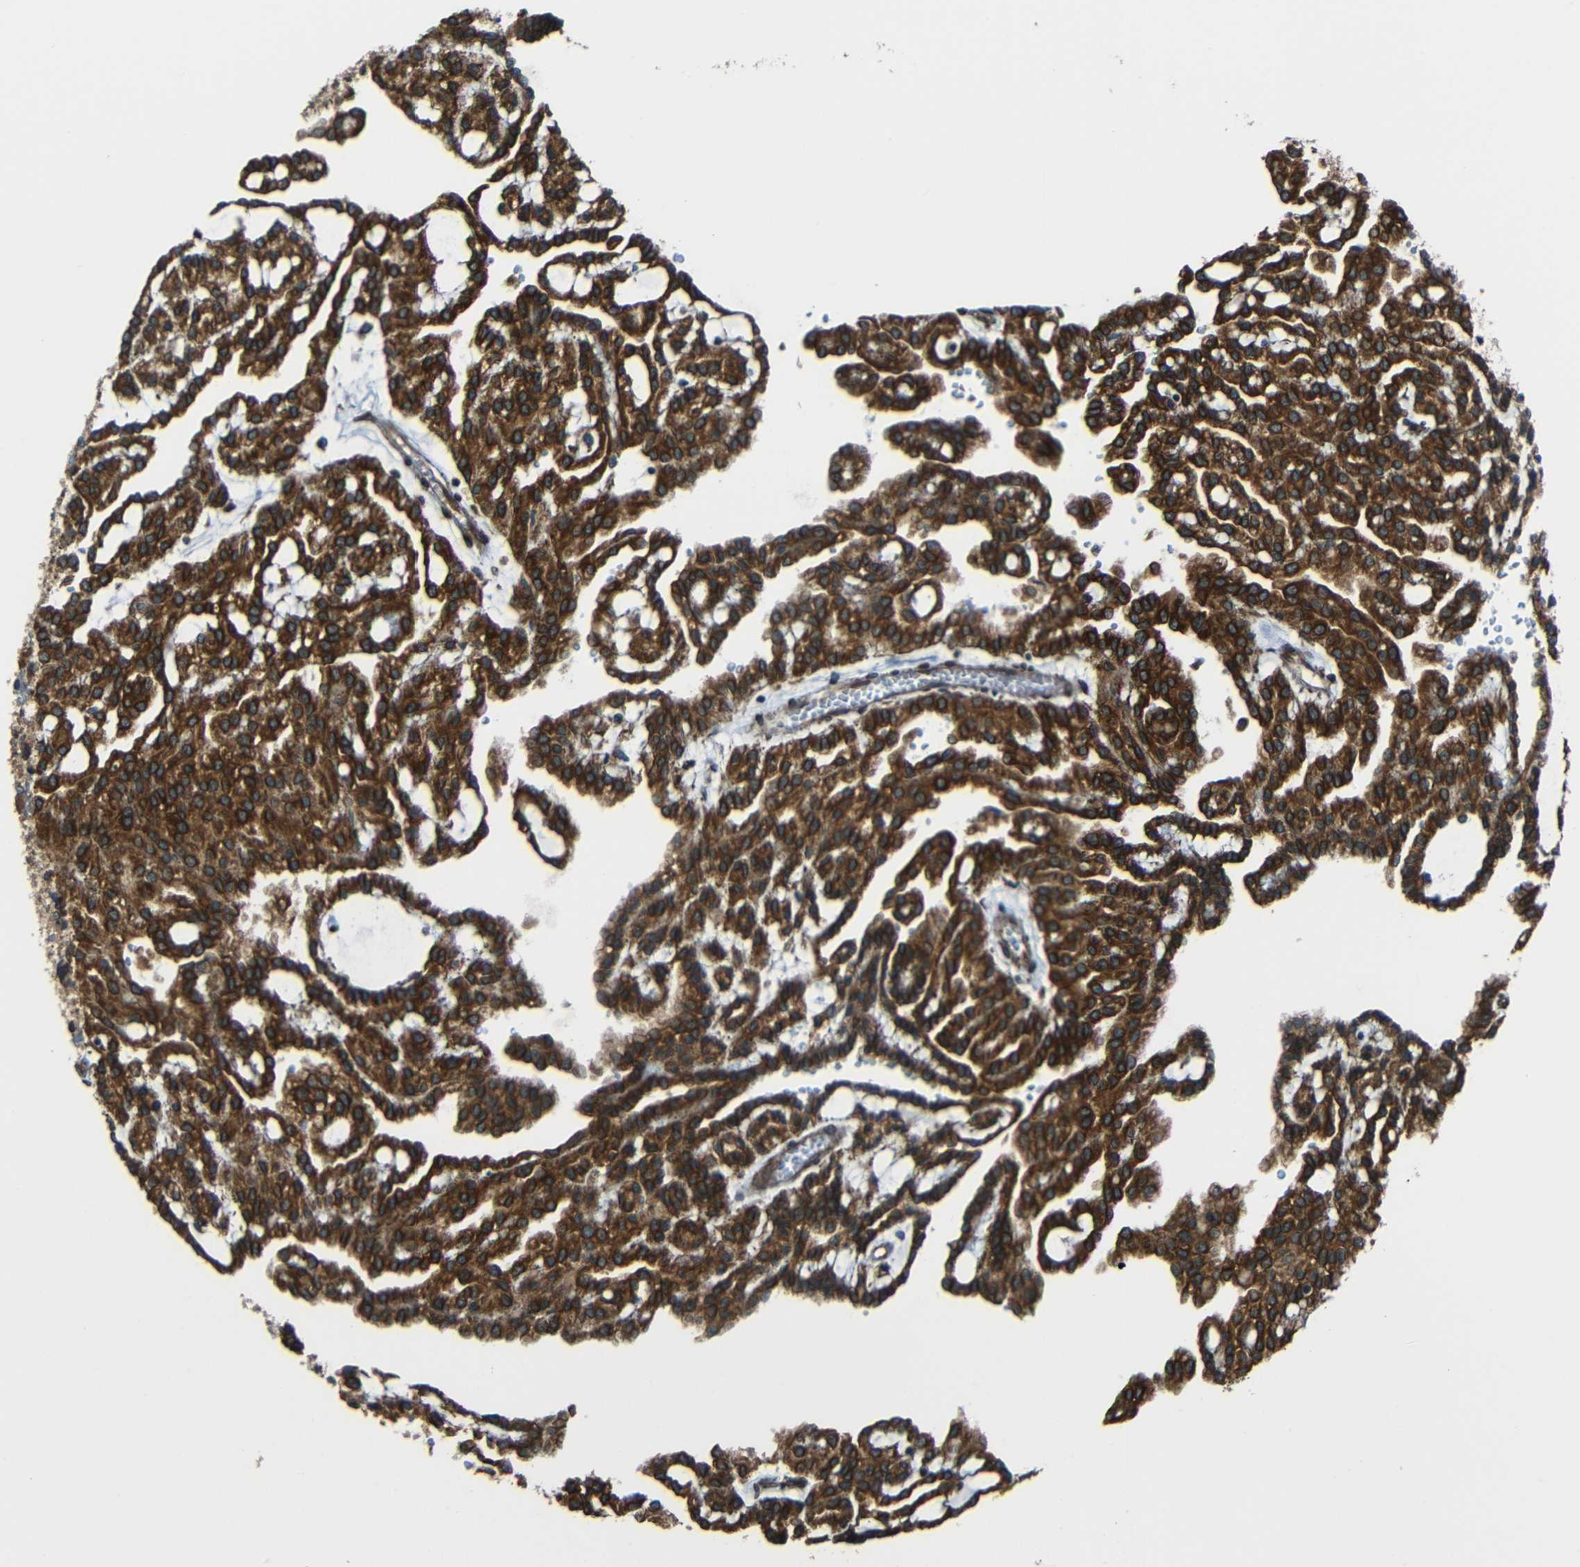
{"staining": {"intensity": "strong", "quantity": ">75%", "location": "cytoplasmic/membranous"}, "tissue": "renal cancer", "cell_type": "Tumor cells", "image_type": "cancer", "snomed": [{"axis": "morphology", "description": "Adenocarcinoma, NOS"}, {"axis": "topography", "description": "Kidney"}], "caption": "An immunohistochemistry image of neoplastic tissue is shown. Protein staining in brown highlights strong cytoplasmic/membranous positivity in renal cancer within tumor cells.", "gene": "VAPB", "patient": {"sex": "male", "age": 63}}